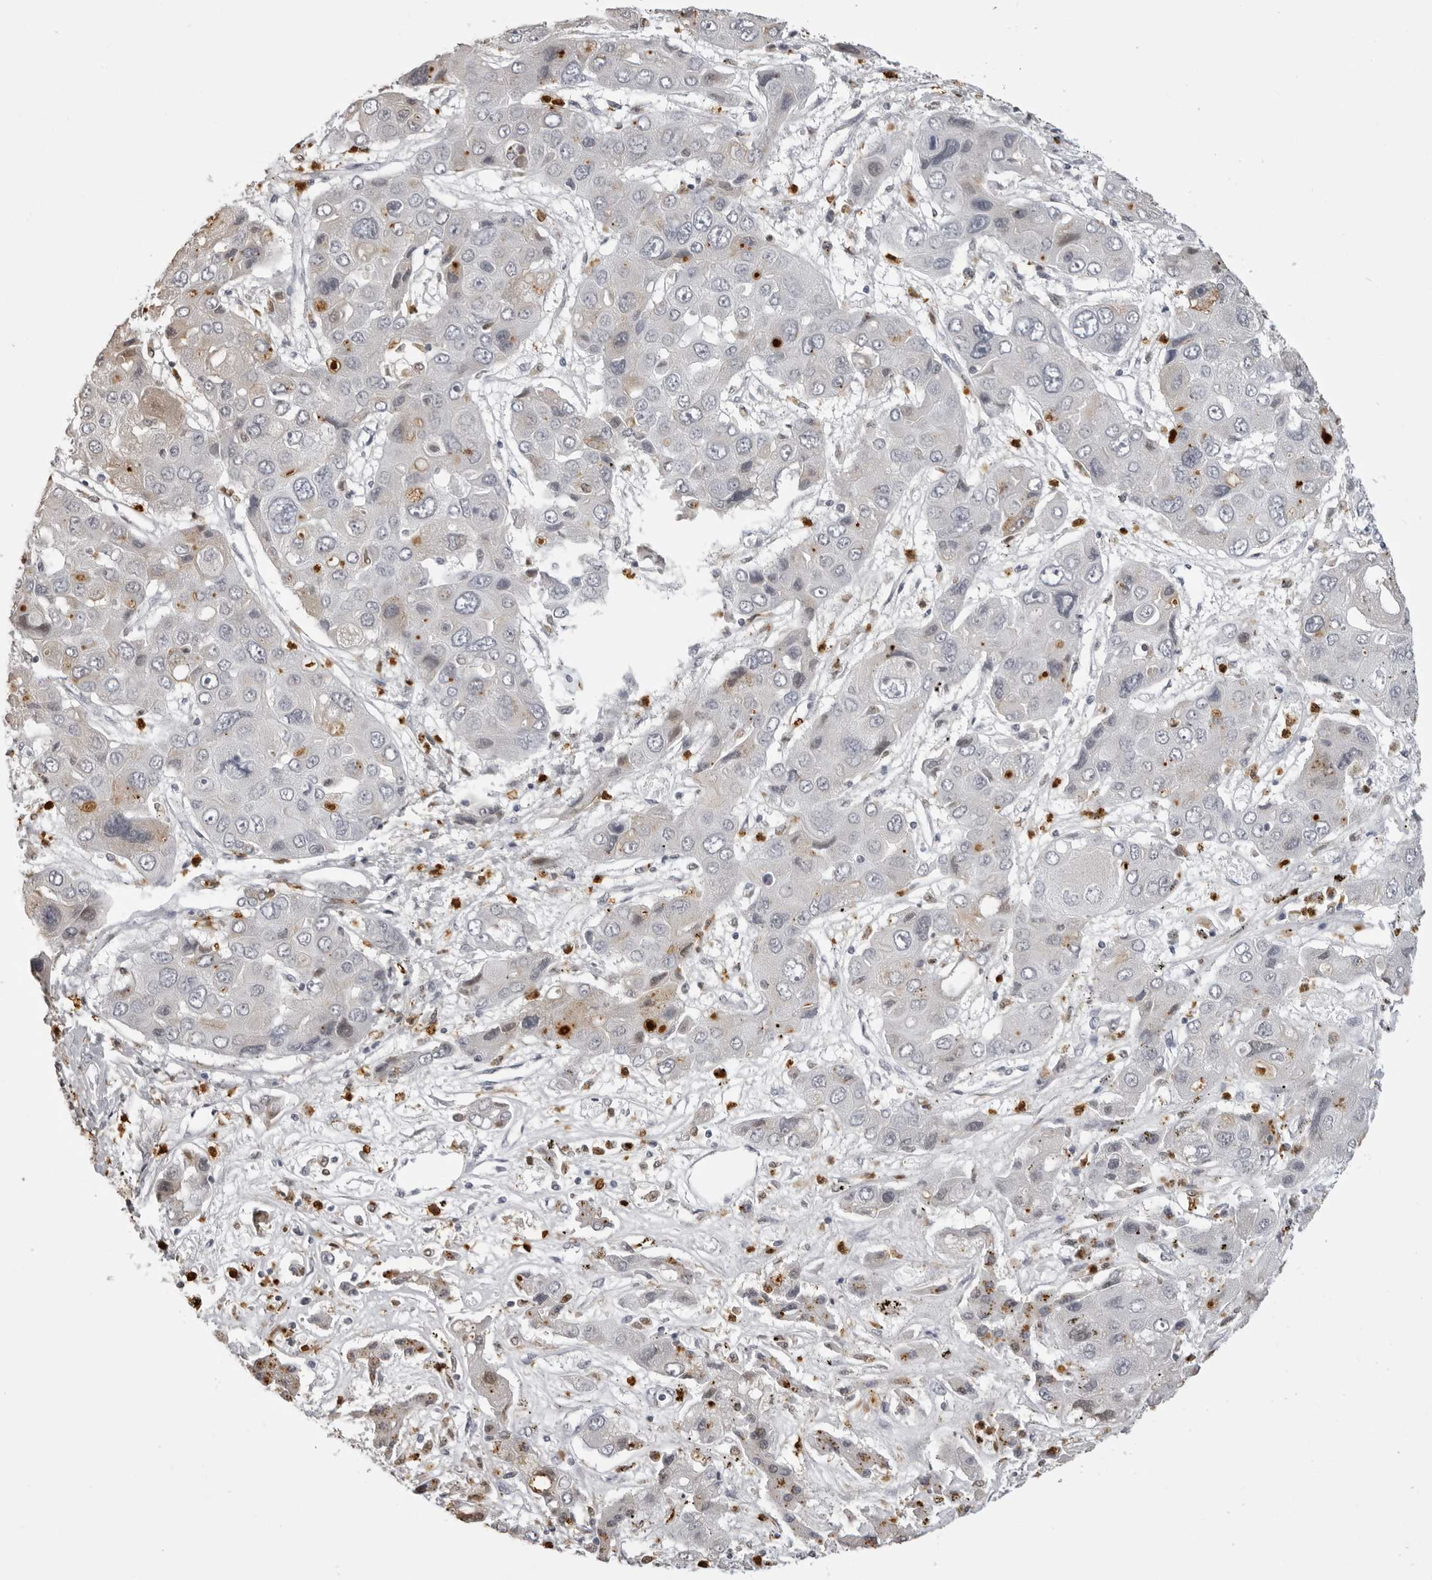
{"staining": {"intensity": "negative", "quantity": "none", "location": "none"}, "tissue": "liver cancer", "cell_type": "Tumor cells", "image_type": "cancer", "snomed": [{"axis": "morphology", "description": "Cholangiocarcinoma"}, {"axis": "topography", "description": "Liver"}], "caption": "Tumor cells show no significant expression in liver cancer (cholangiocarcinoma).", "gene": "IL31", "patient": {"sex": "male", "age": 67}}